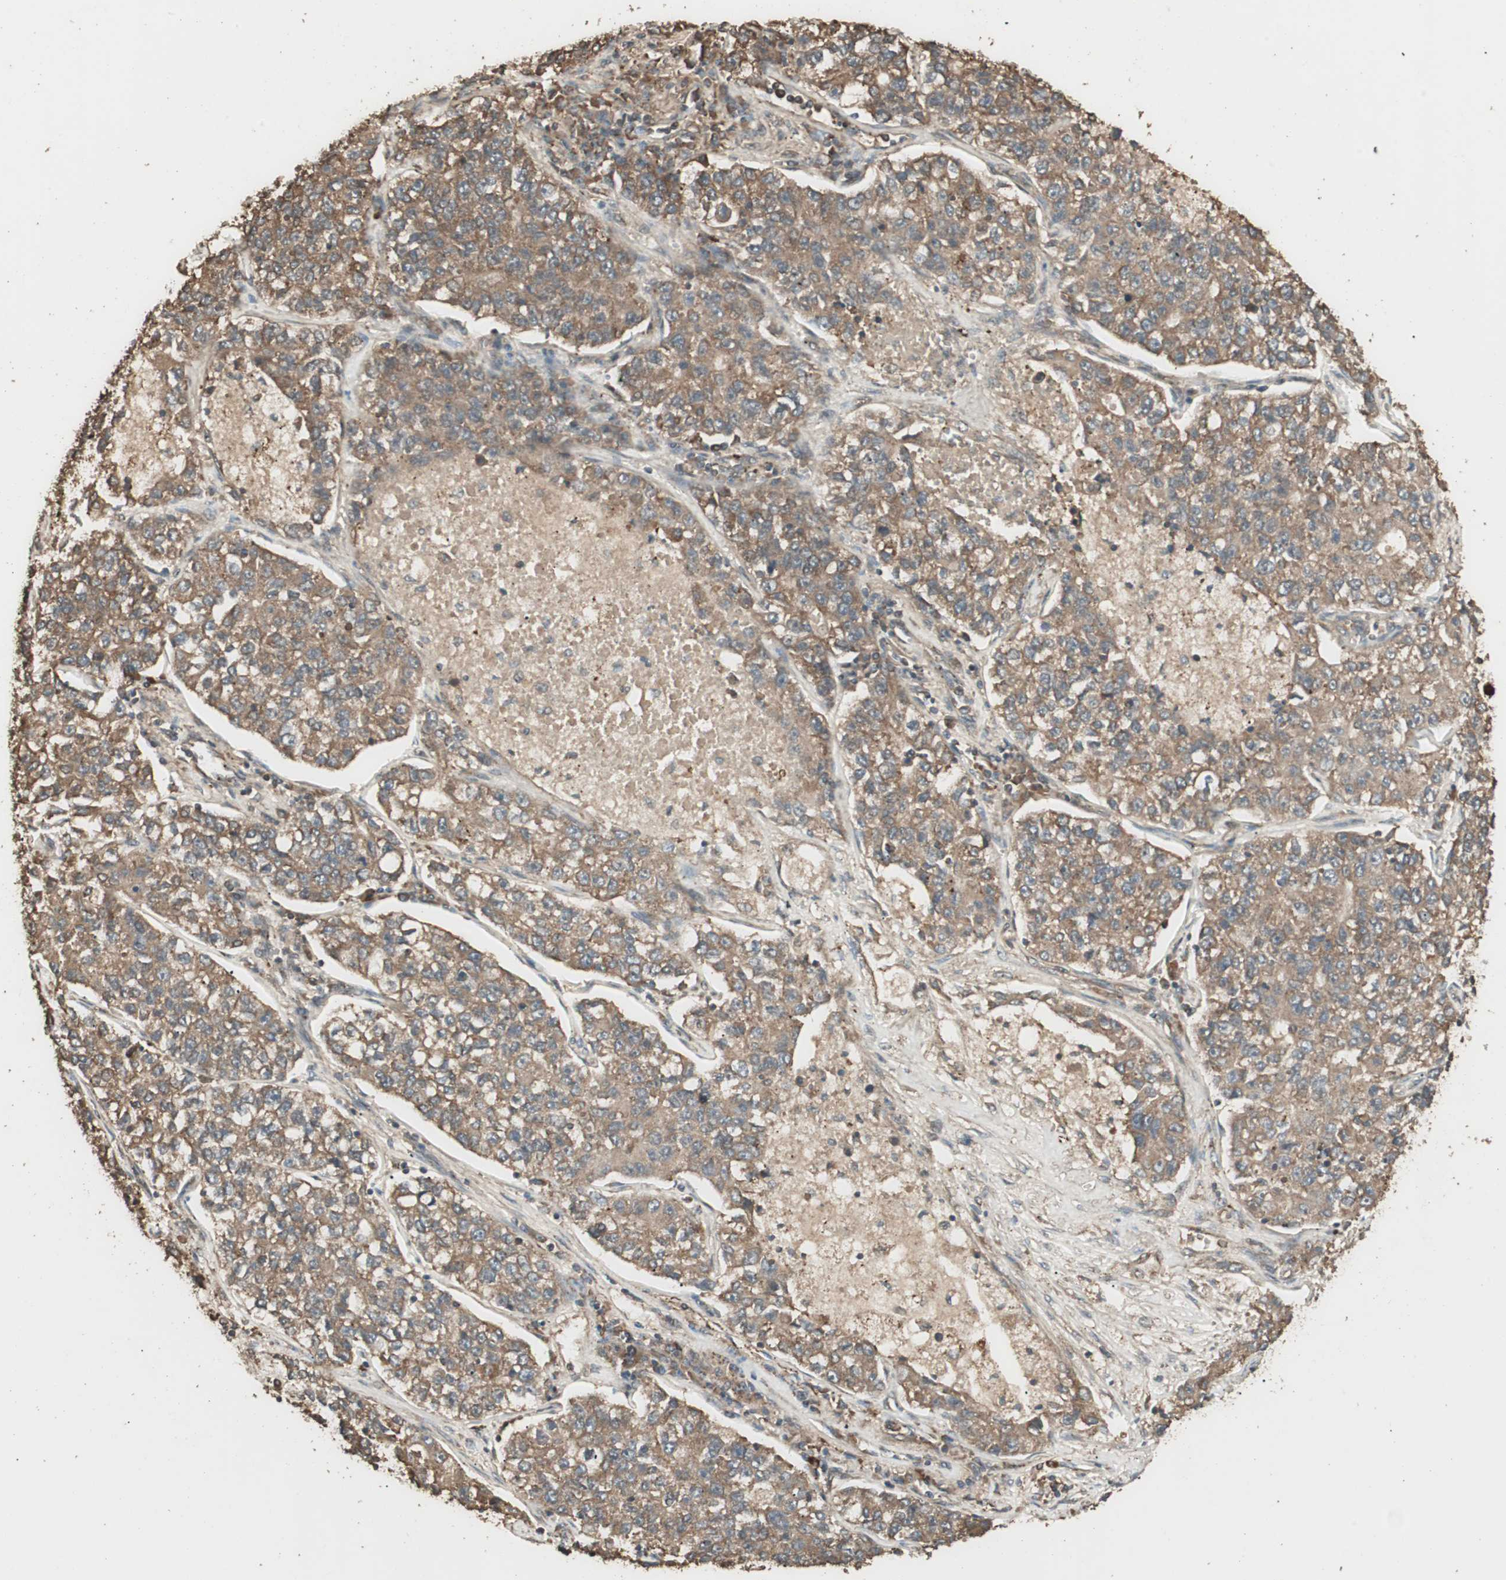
{"staining": {"intensity": "moderate", "quantity": ">75%", "location": "cytoplasmic/membranous"}, "tissue": "lung cancer", "cell_type": "Tumor cells", "image_type": "cancer", "snomed": [{"axis": "morphology", "description": "Adenocarcinoma, NOS"}, {"axis": "topography", "description": "Lung"}], "caption": "Immunohistochemical staining of human lung cancer reveals moderate cytoplasmic/membranous protein expression in approximately >75% of tumor cells.", "gene": "CCN4", "patient": {"sex": "male", "age": 49}}